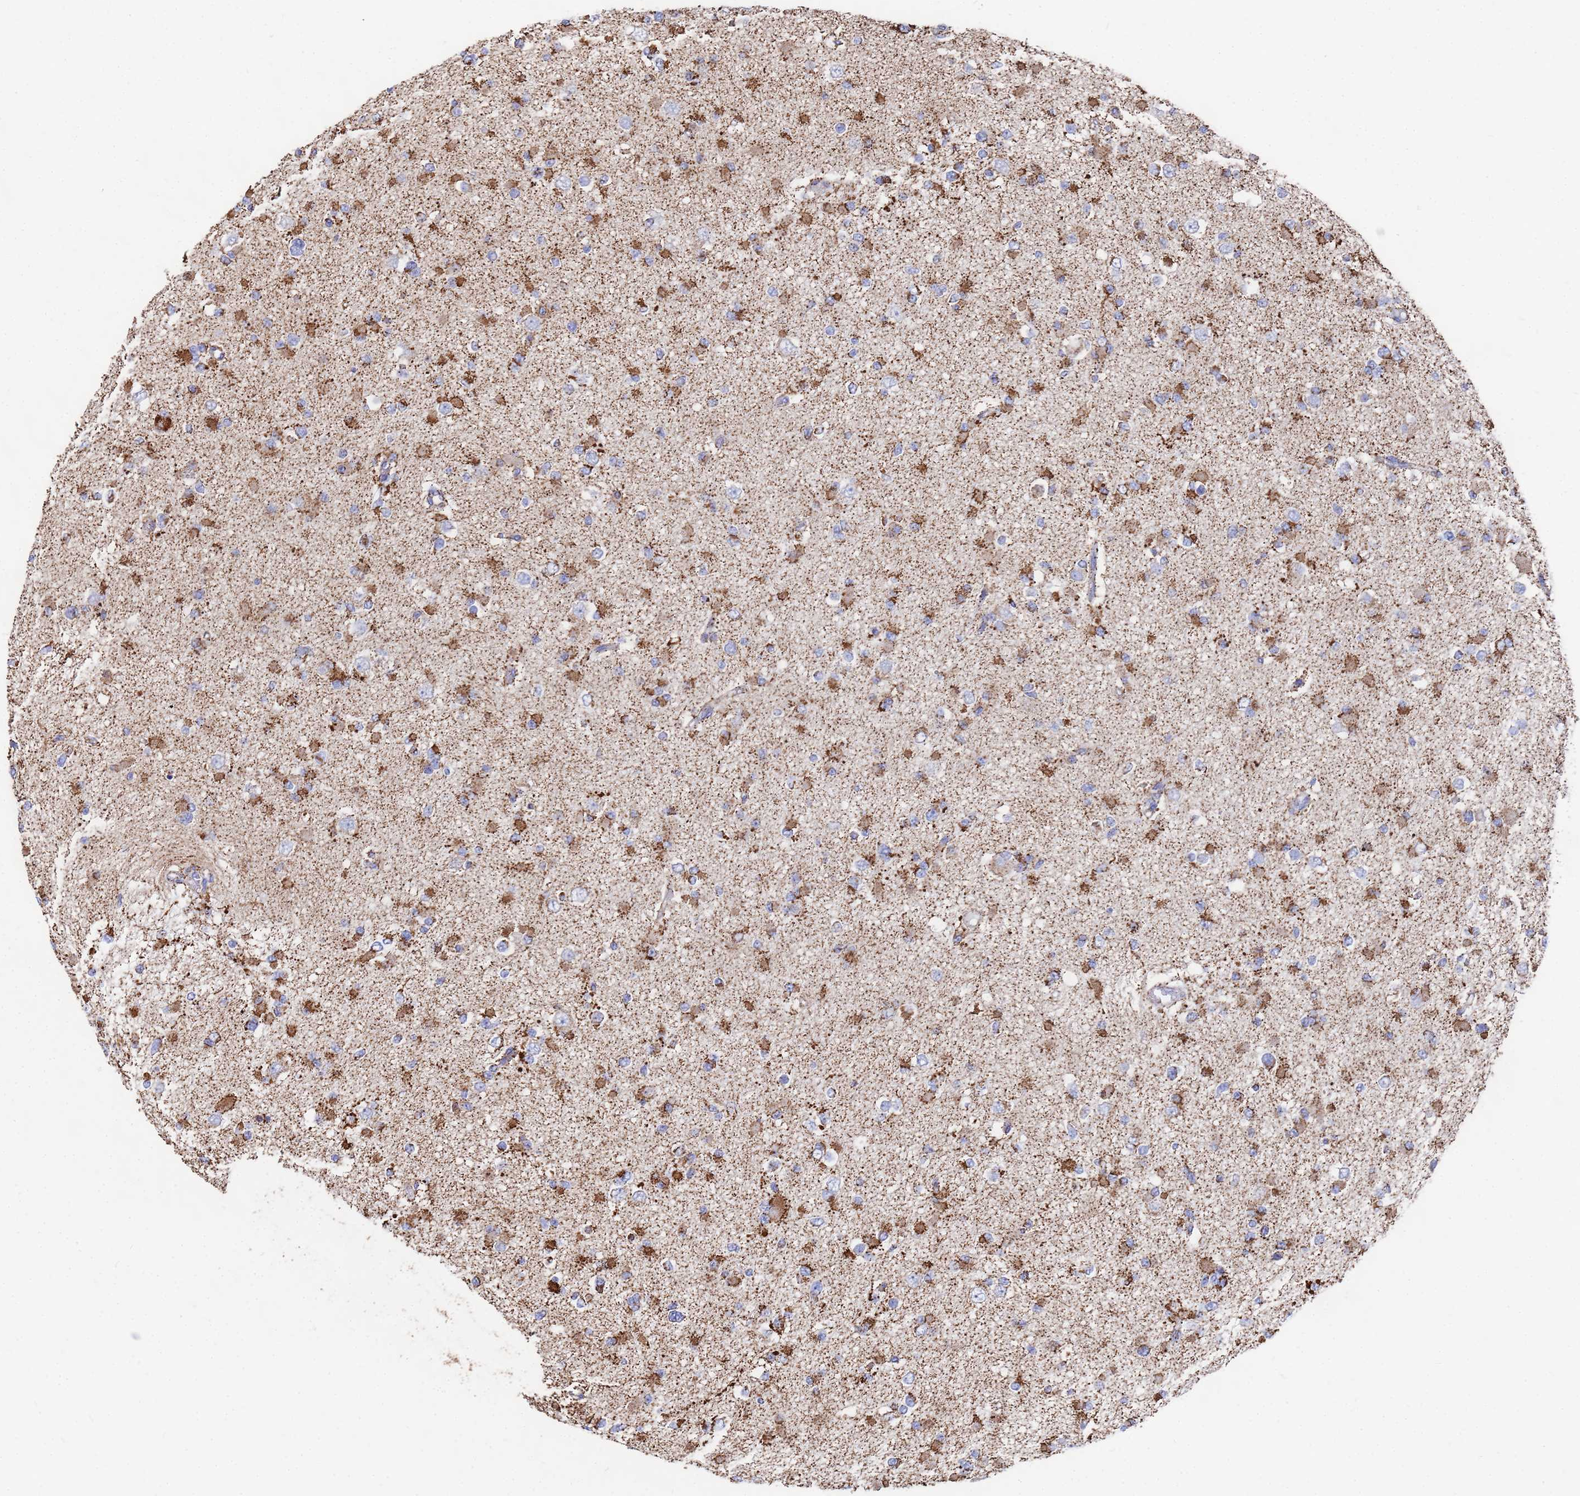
{"staining": {"intensity": "strong", "quantity": "25%-75%", "location": "cytoplasmic/membranous"}, "tissue": "glioma", "cell_type": "Tumor cells", "image_type": "cancer", "snomed": [{"axis": "morphology", "description": "Glioma, malignant, Low grade"}, {"axis": "topography", "description": "Brain"}], "caption": "Immunohistochemical staining of human glioma exhibits strong cytoplasmic/membranous protein expression in approximately 25%-75% of tumor cells.", "gene": "GLUD1", "patient": {"sex": "female", "age": 22}}